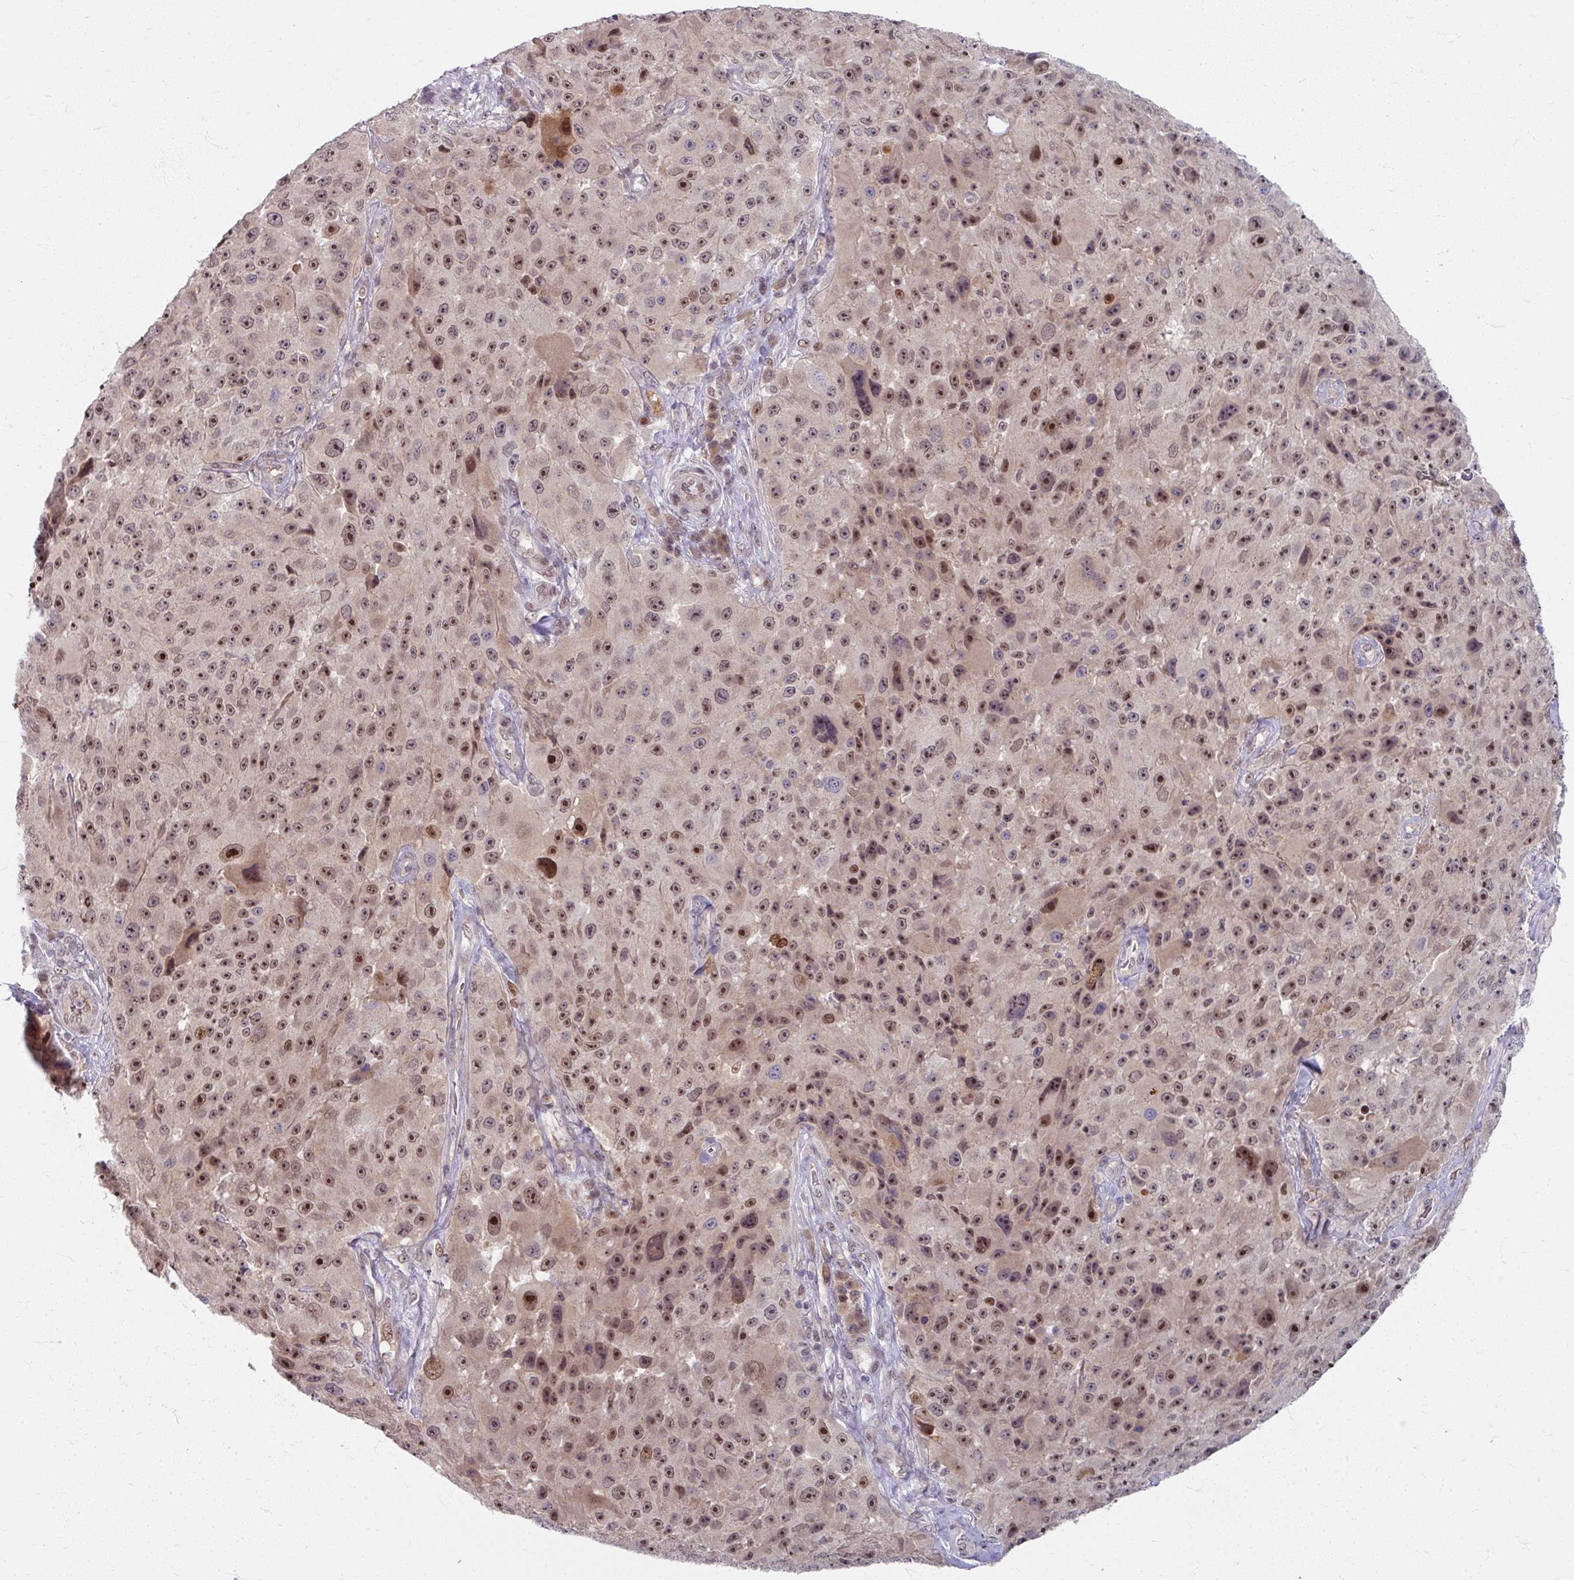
{"staining": {"intensity": "moderate", "quantity": ">75%", "location": "nuclear"}, "tissue": "melanoma", "cell_type": "Tumor cells", "image_type": "cancer", "snomed": [{"axis": "morphology", "description": "Malignant melanoma, Metastatic site"}, {"axis": "topography", "description": "Lymph node"}], "caption": "Tumor cells display moderate nuclear expression in approximately >75% of cells in melanoma. (DAB IHC, brown staining for protein, blue staining for nuclei).", "gene": "KLC3", "patient": {"sex": "male", "age": 62}}